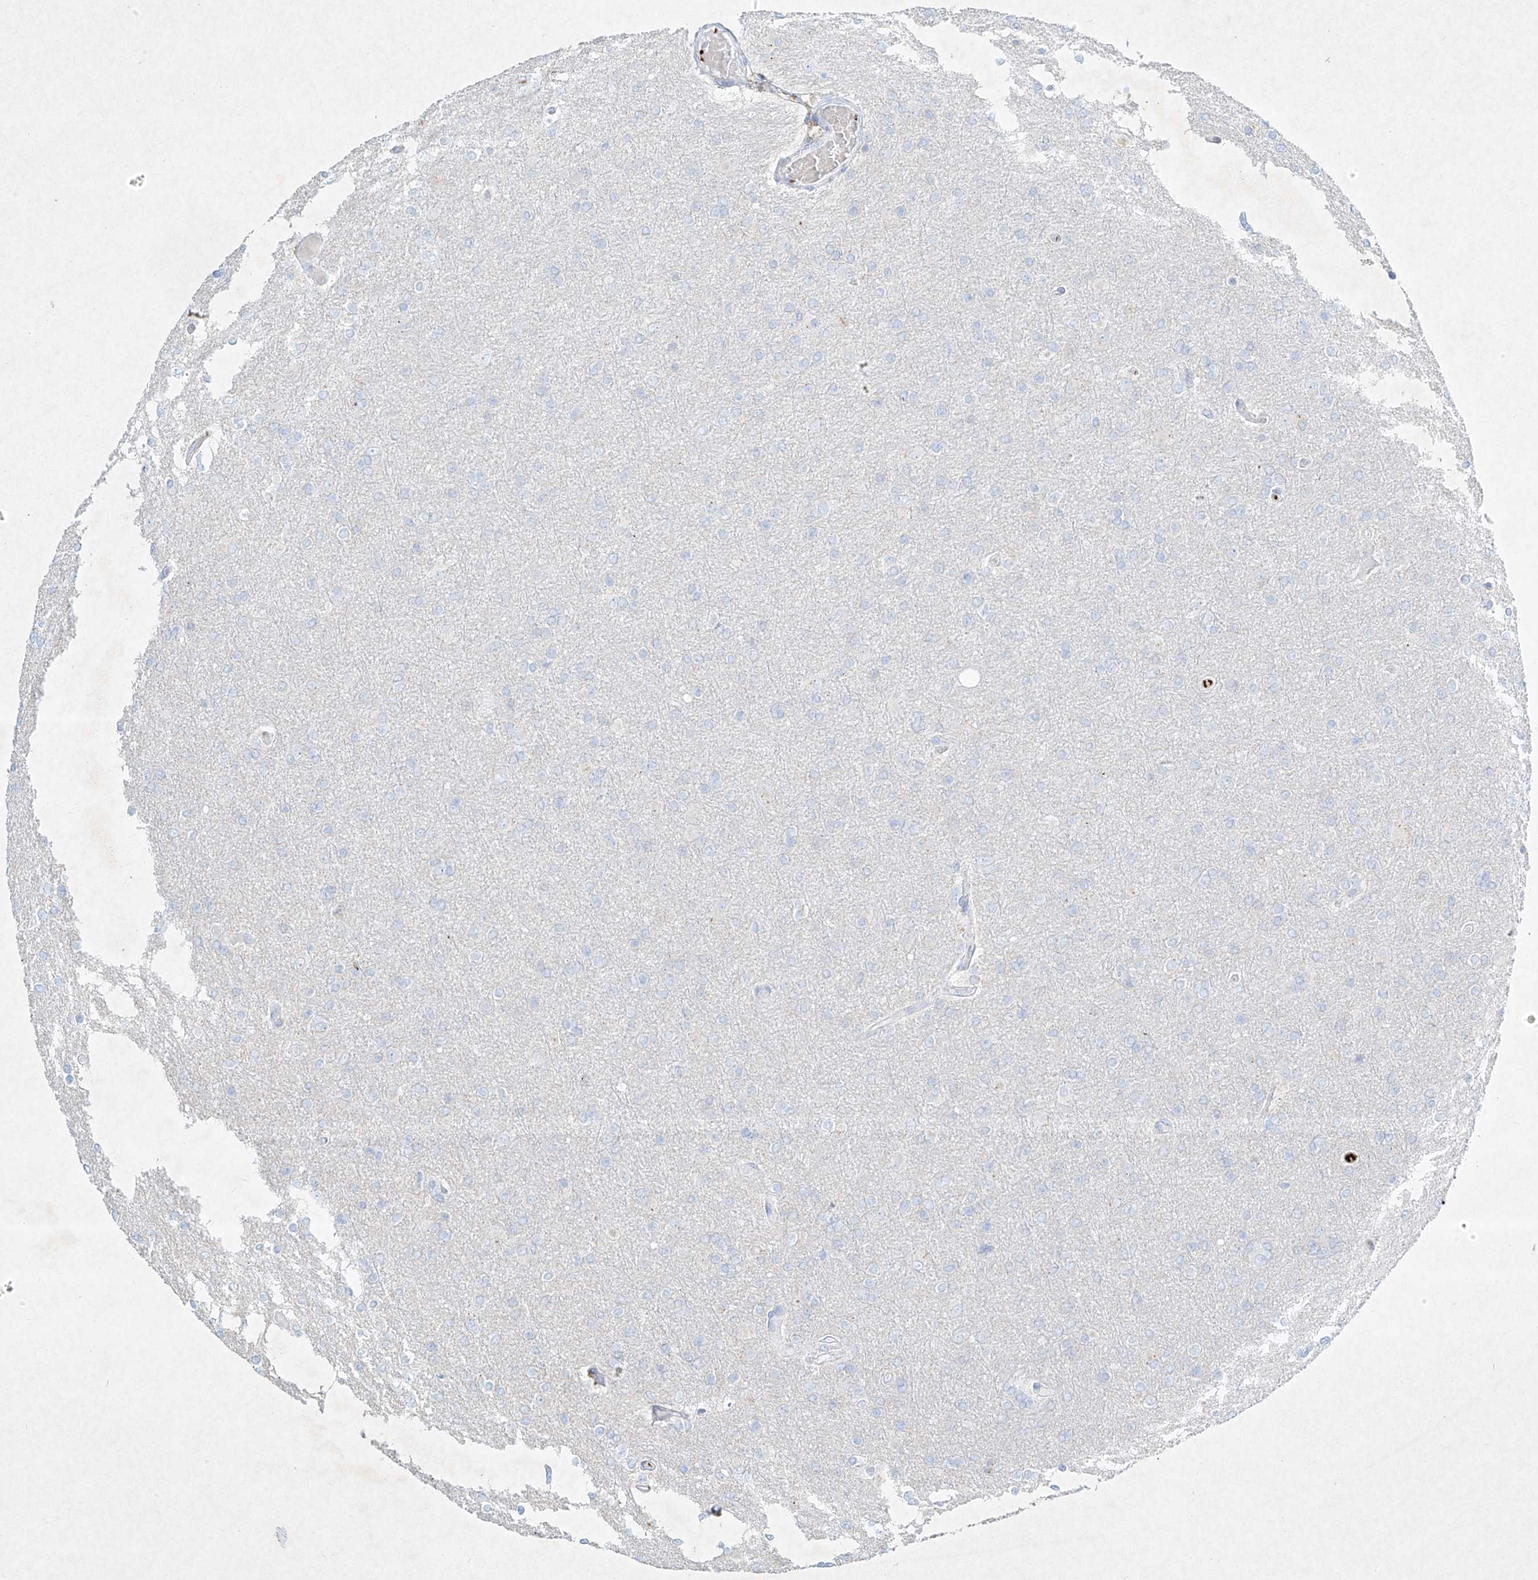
{"staining": {"intensity": "negative", "quantity": "none", "location": "none"}, "tissue": "glioma", "cell_type": "Tumor cells", "image_type": "cancer", "snomed": [{"axis": "morphology", "description": "Glioma, malignant, High grade"}, {"axis": "topography", "description": "Cerebral cortex"}], "caption": "Photomicrograph shows no significant protein positivity in tumor cells of glioma. (DAB (3,3'-diaminobenzidine) immunohistochemistry (IHC), high magnification).", "gene": "PLEK", "patient": {"sex": "female", "age": 36}}